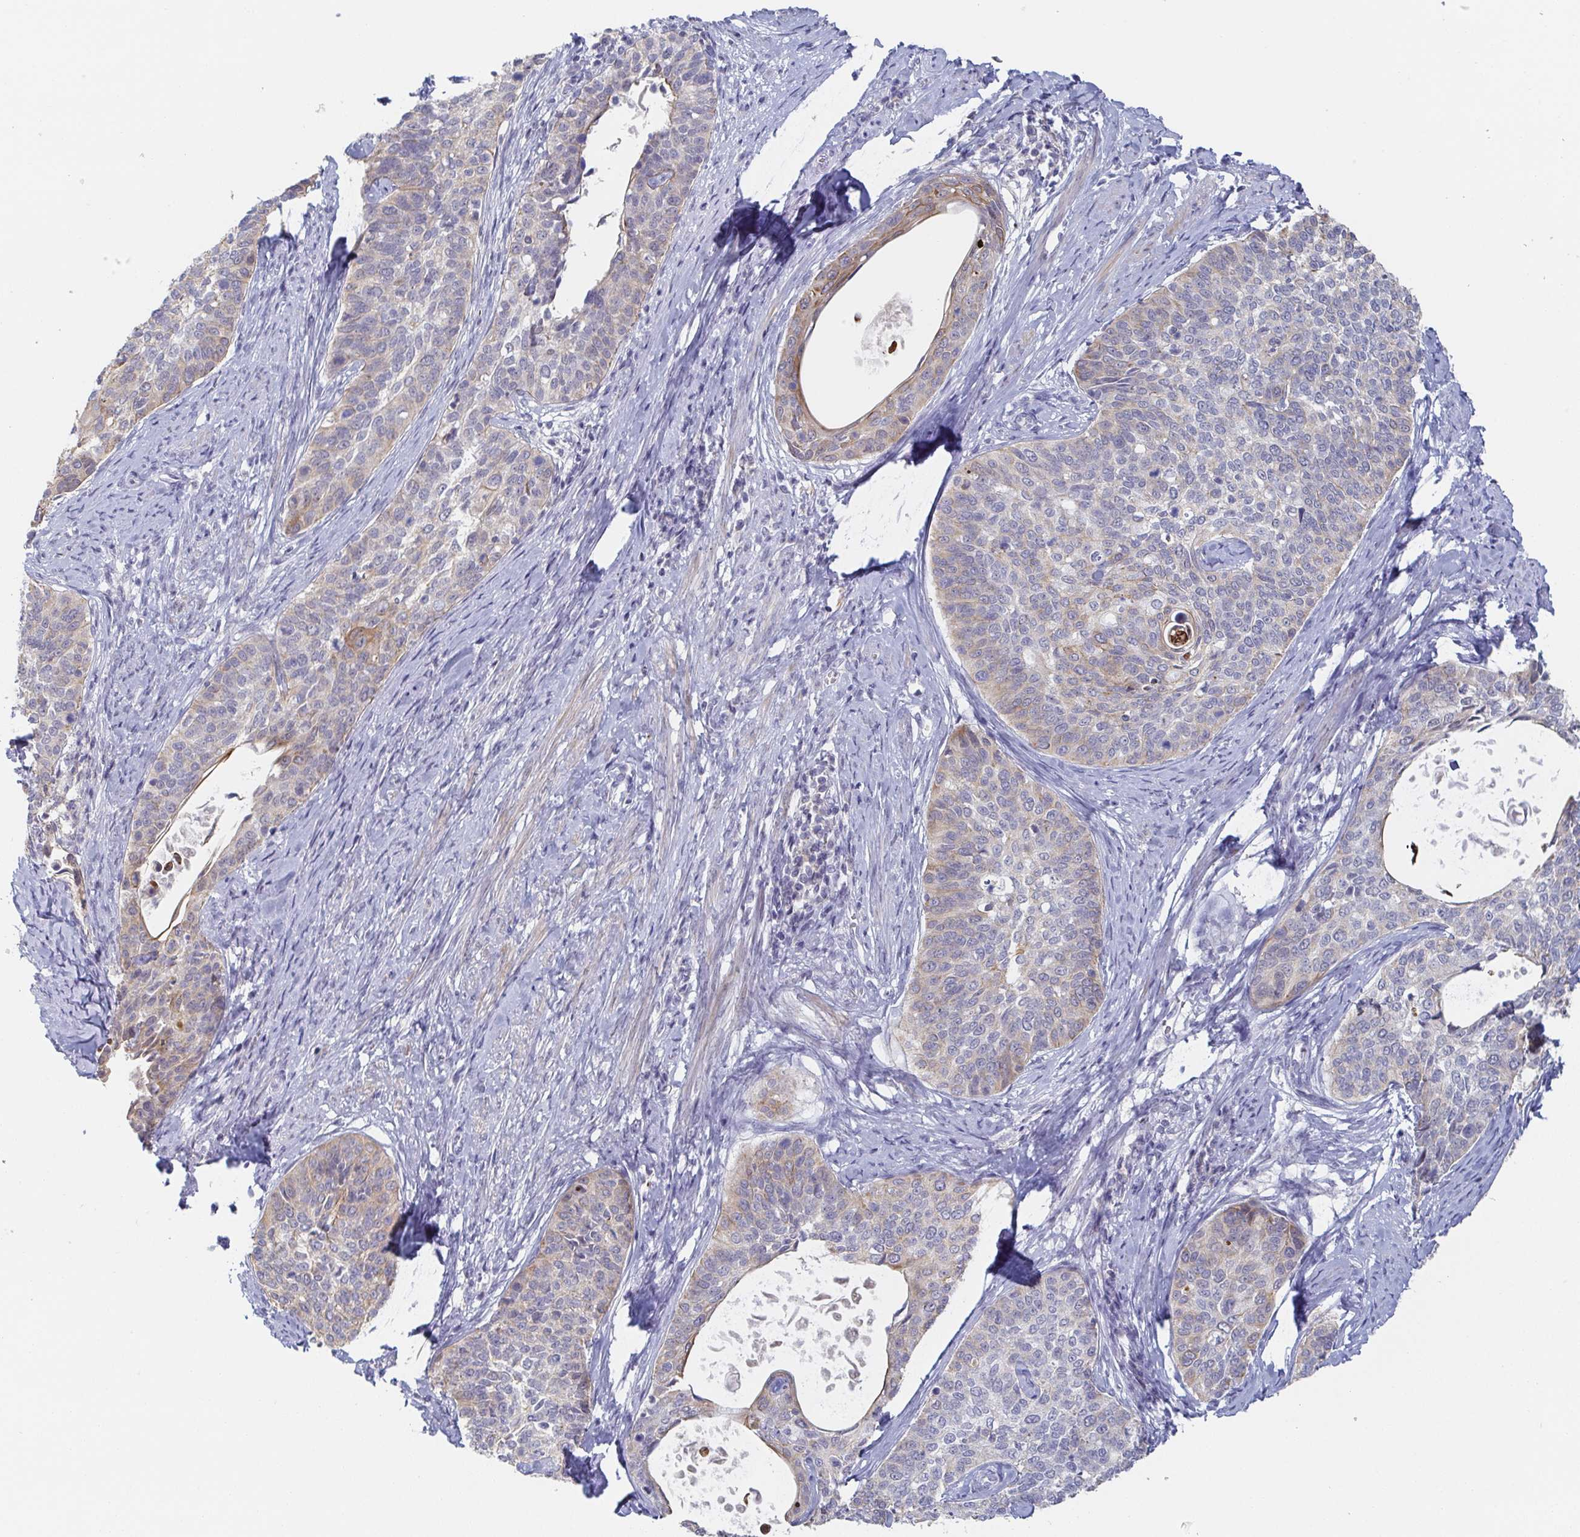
{"staining": {"intensity": "weak", "quantity": "<25%", "location": "cytoplasmic/membranous"}, "tissue": "cervical cancer", "cell_type": "Tumor cells", "image_type": "cancer", "snomed": [{"axis": "morphology", "description": "Squamous cell carcinoma, NOS"}, {"axis": "topography", "description": "Cervix"}], "caption": "This is a image of IHC staining of cervical cancer, which shows no expression in tumor cells. (DAB immunohistochemistry (IHC) with hematoxylin counter stain).", "gene": "RHOV", "patient": {"sex": "female", "age": 69}}